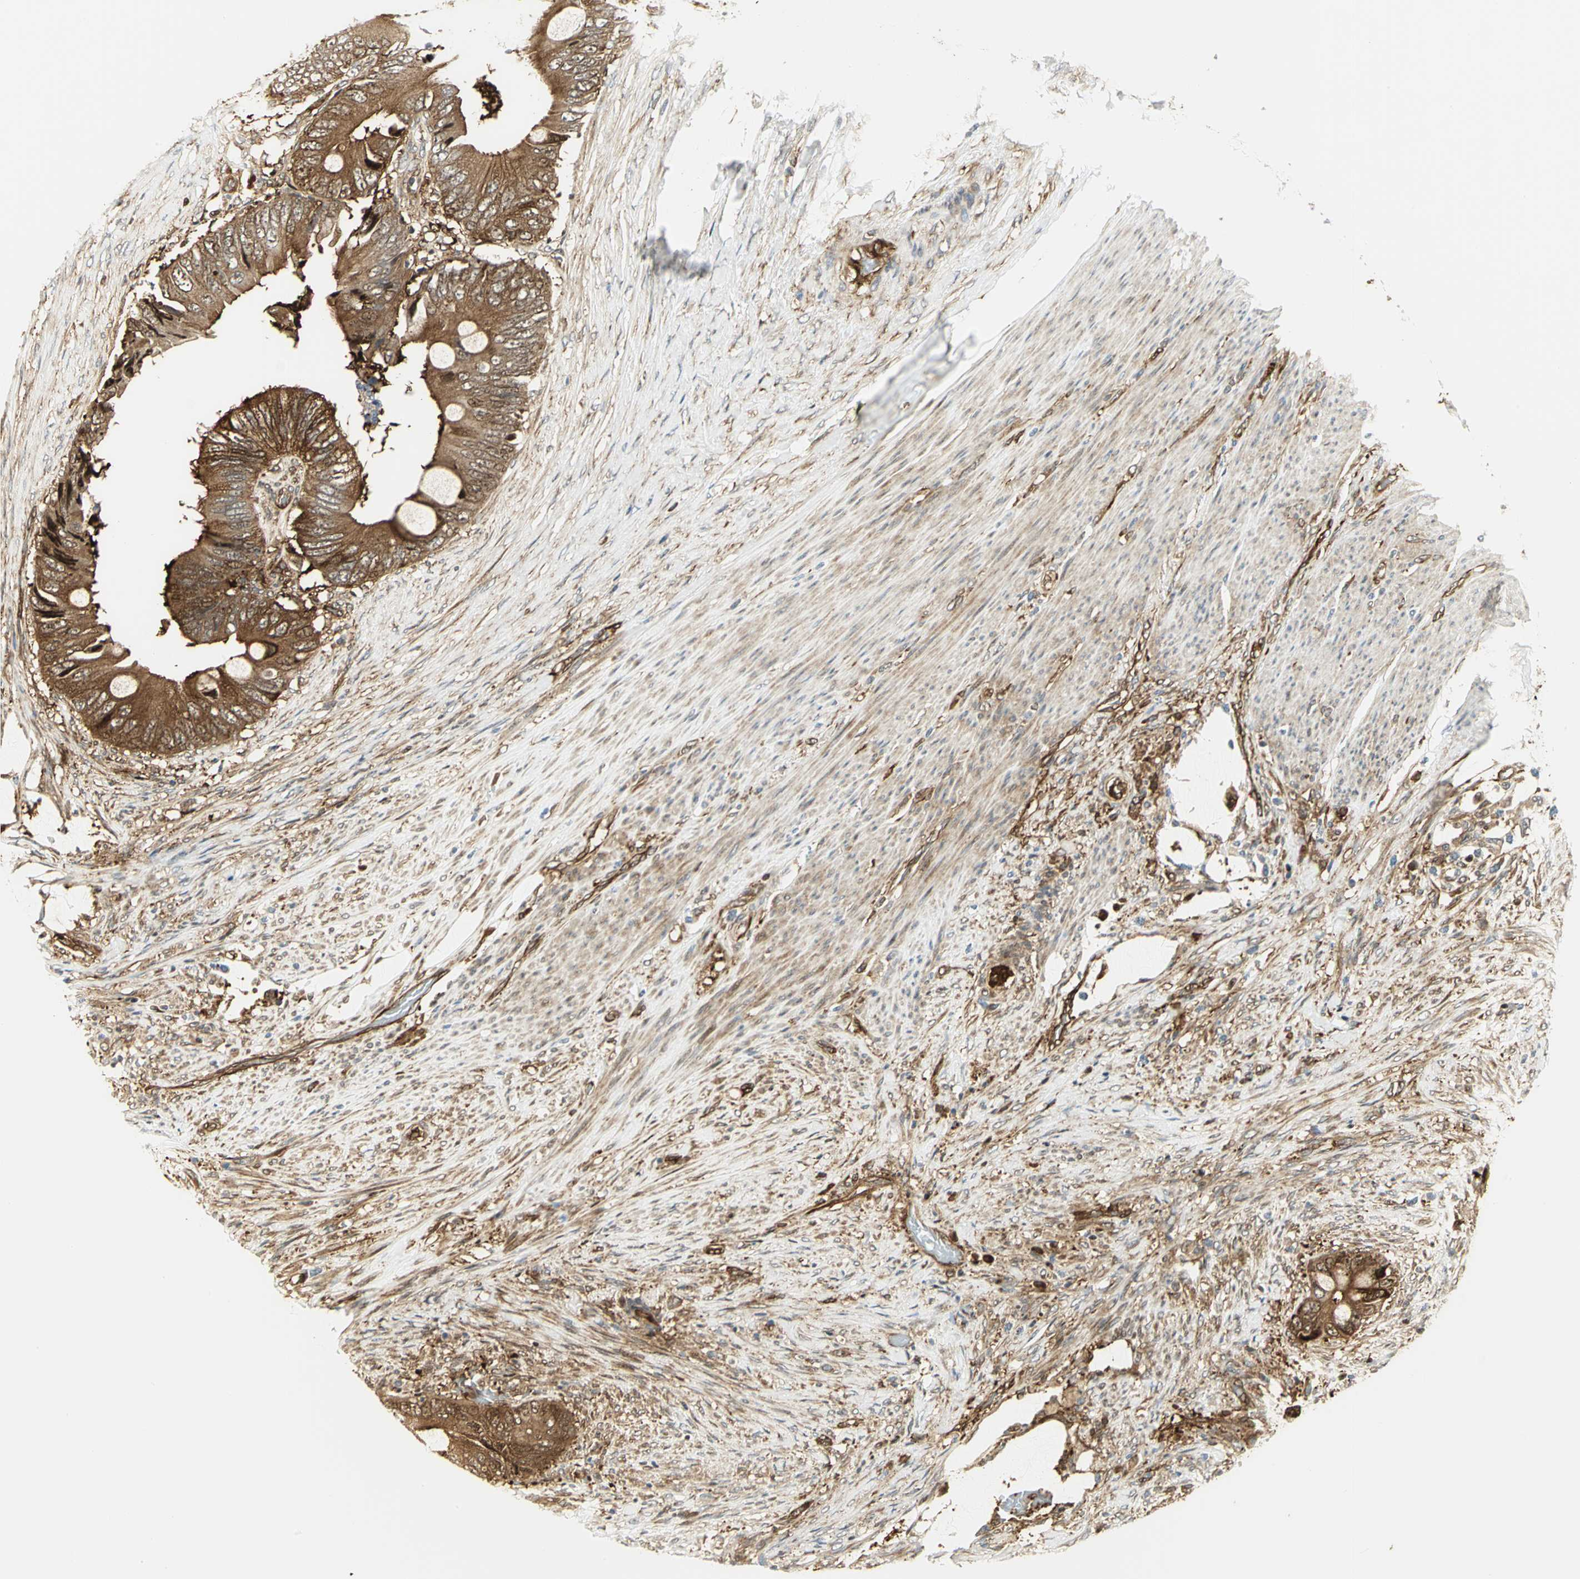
{"staining": {"intensity": "moderate", "quantity": ">75%", "location": "cytoplasmic/membranous"}, "tissue": "colorectal cancer", "cell_type": "Tumor cells", "image_type": "cancer", "snomed": [{"axis": "morphology", "description": "Adenocarcinoma, NOS"}, {"axis": "topography", "description": "Rectum"}], "caption": "Tumor cells demonstrate medium levels of moderate cytoplasmic/membranous staining in approximately >75% of cells in colorectal cancer. (Stains: DAB (3,3'-diaminobenzidine) in brown, nuclei in blue, Microscopy: brightfield microscopy at high magnification).", "gene": "EEA1", "patient": {"sex": "female", "age": 77}}